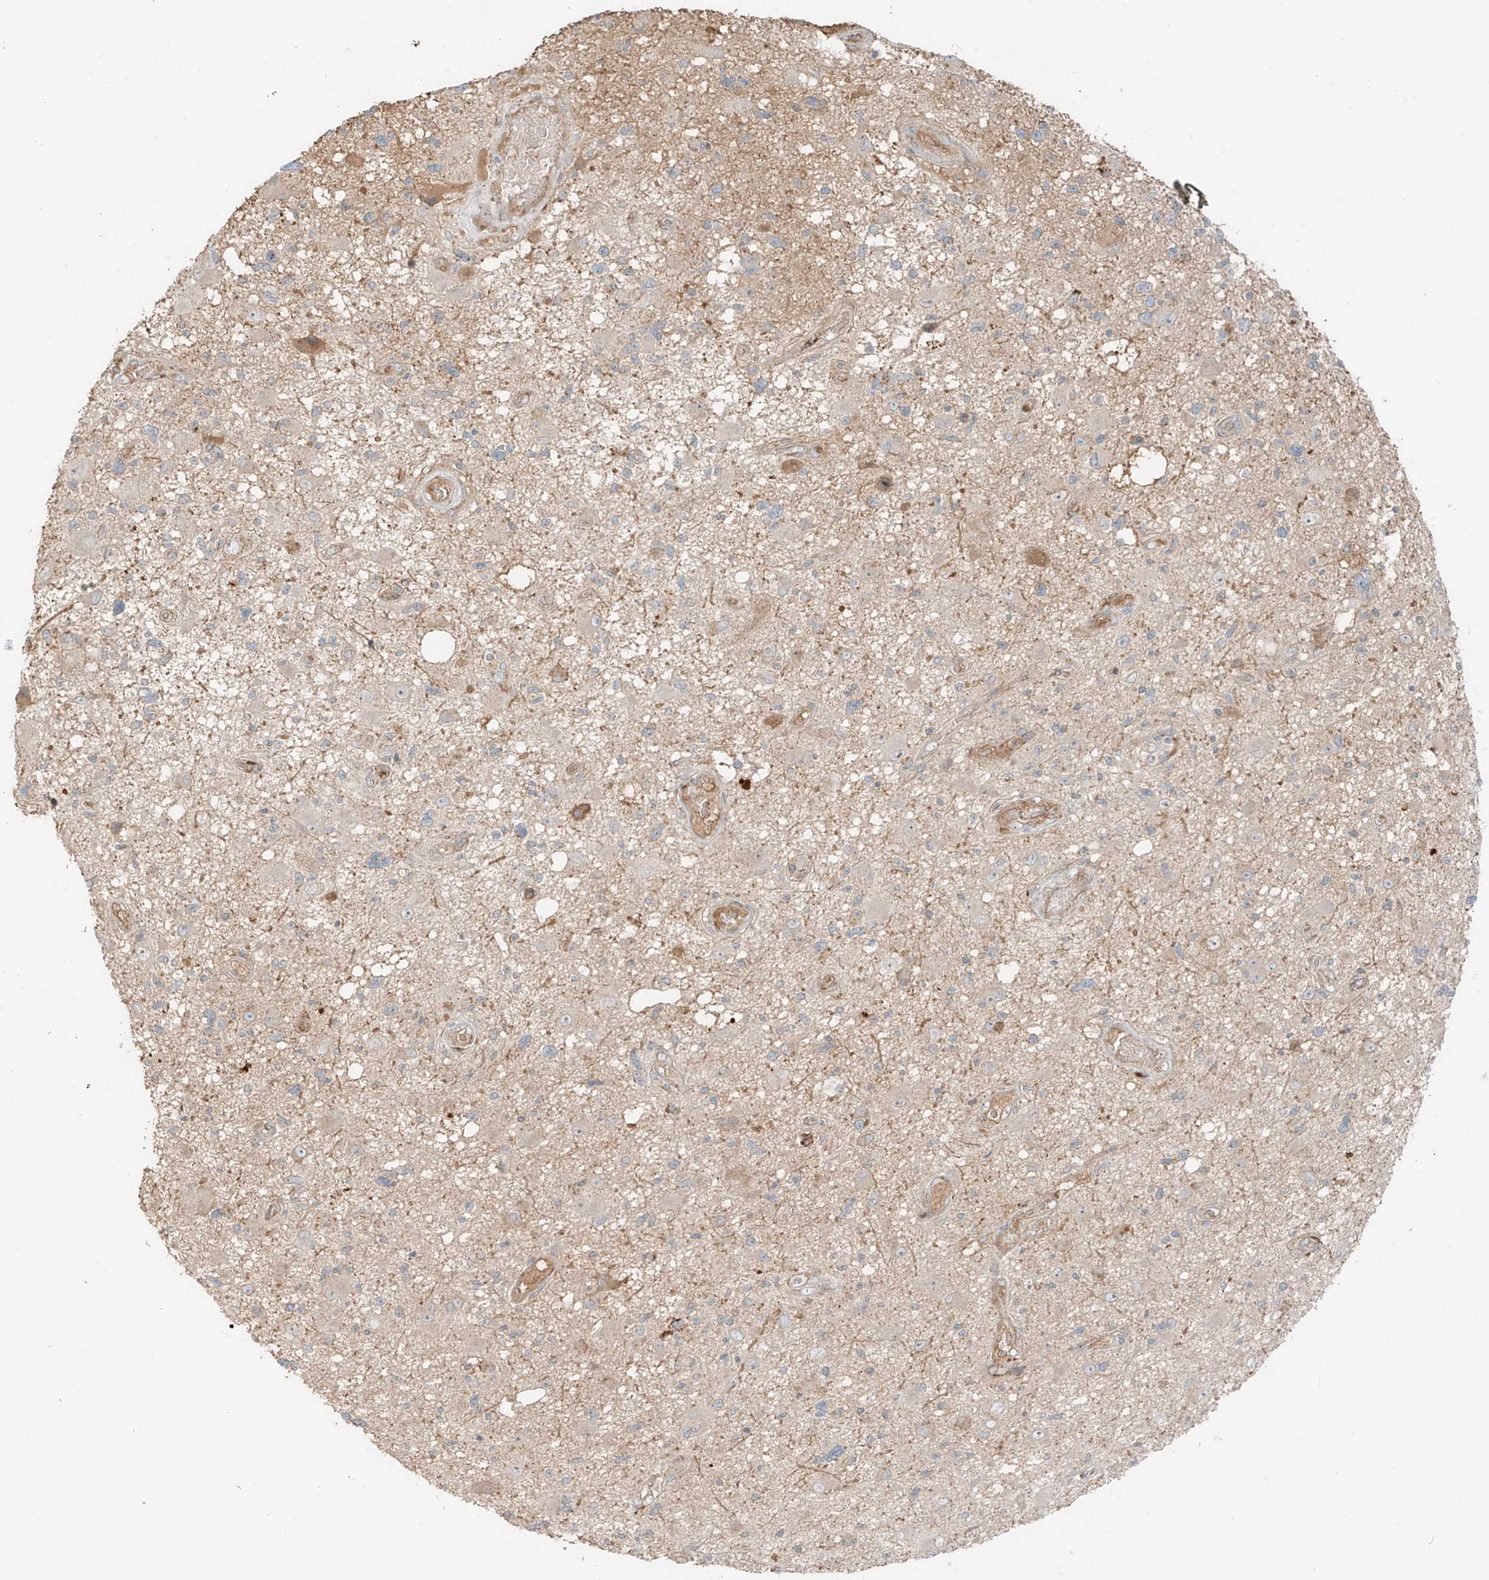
{"staining": {"intensity": "negative", "quantity": "none", "location": "none"}, "tissue": "glioma", "cell_type": "Tumor cells", "image_type": "cancer", "snomed": [{"axis": "morphology", "description": "Glioma, malignant, High grade"}, {"axis": "topography", "description": "Brain"}], "caption": "Photomicrograph shows no protein positivity in tumor cells of malignant glioma (high-grade) tissue.", "gene": "FSTL1", "patient": {"sex": "male", "age": 33}}